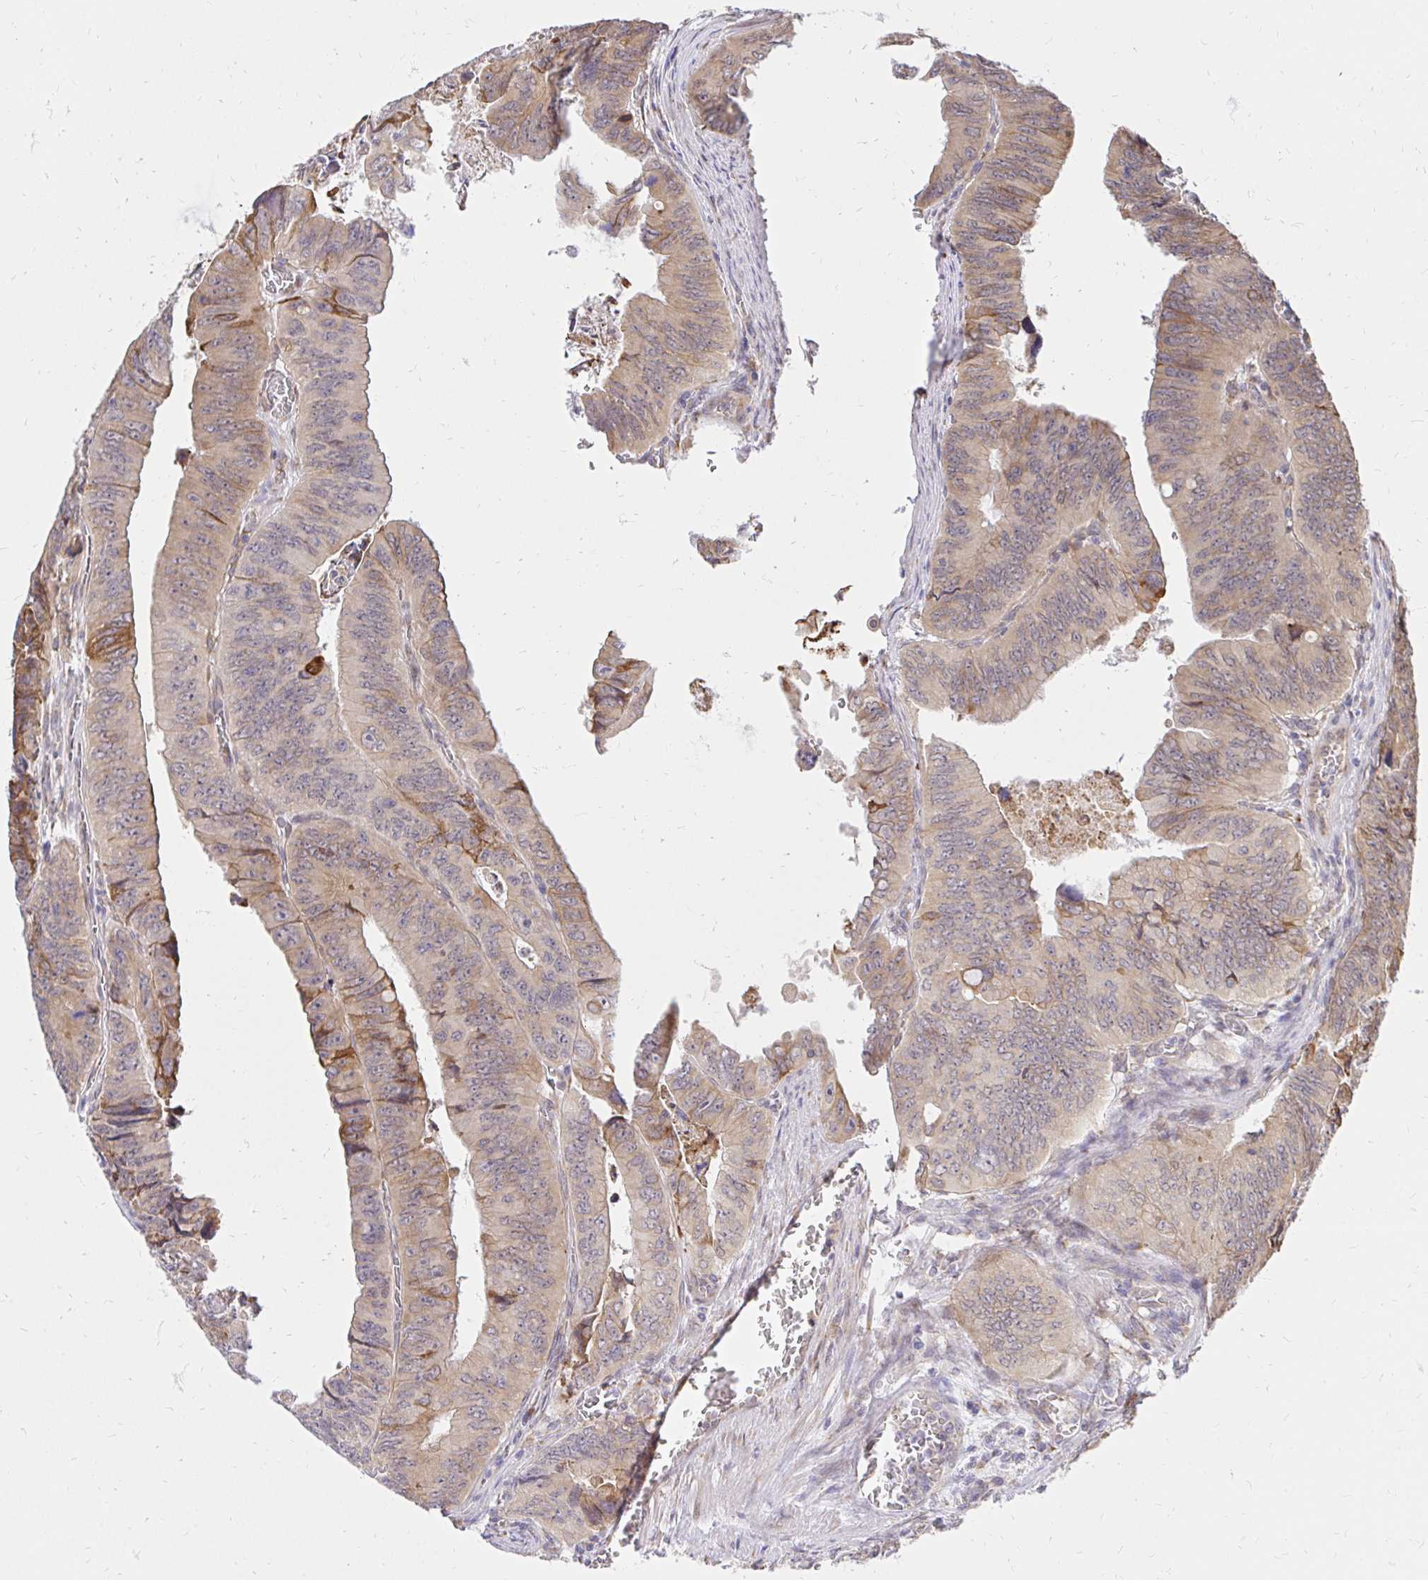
{"staining": {"intensity": "moderate", "quantity": ">75%", "location": "cytoplasmic/membranous"}, "tissue": "colorectal cancer", "cell_type": "Tumor cells", "image_type": "cancer", "snomed": [{"axis": "morphology", "description": "Adenocarcinoma, NOS"}, {"axis": "topography", "description": "Colon"}], "caption": "This micrograph reveals immunohistochemistry staining of adenocarcinoma (colorectal), with medium moderate cytoplasmic/membranous expression in about >75% of tumor cells.", "gene": "NAALAD2", "patient": {"sex": "female", "age": 84}}